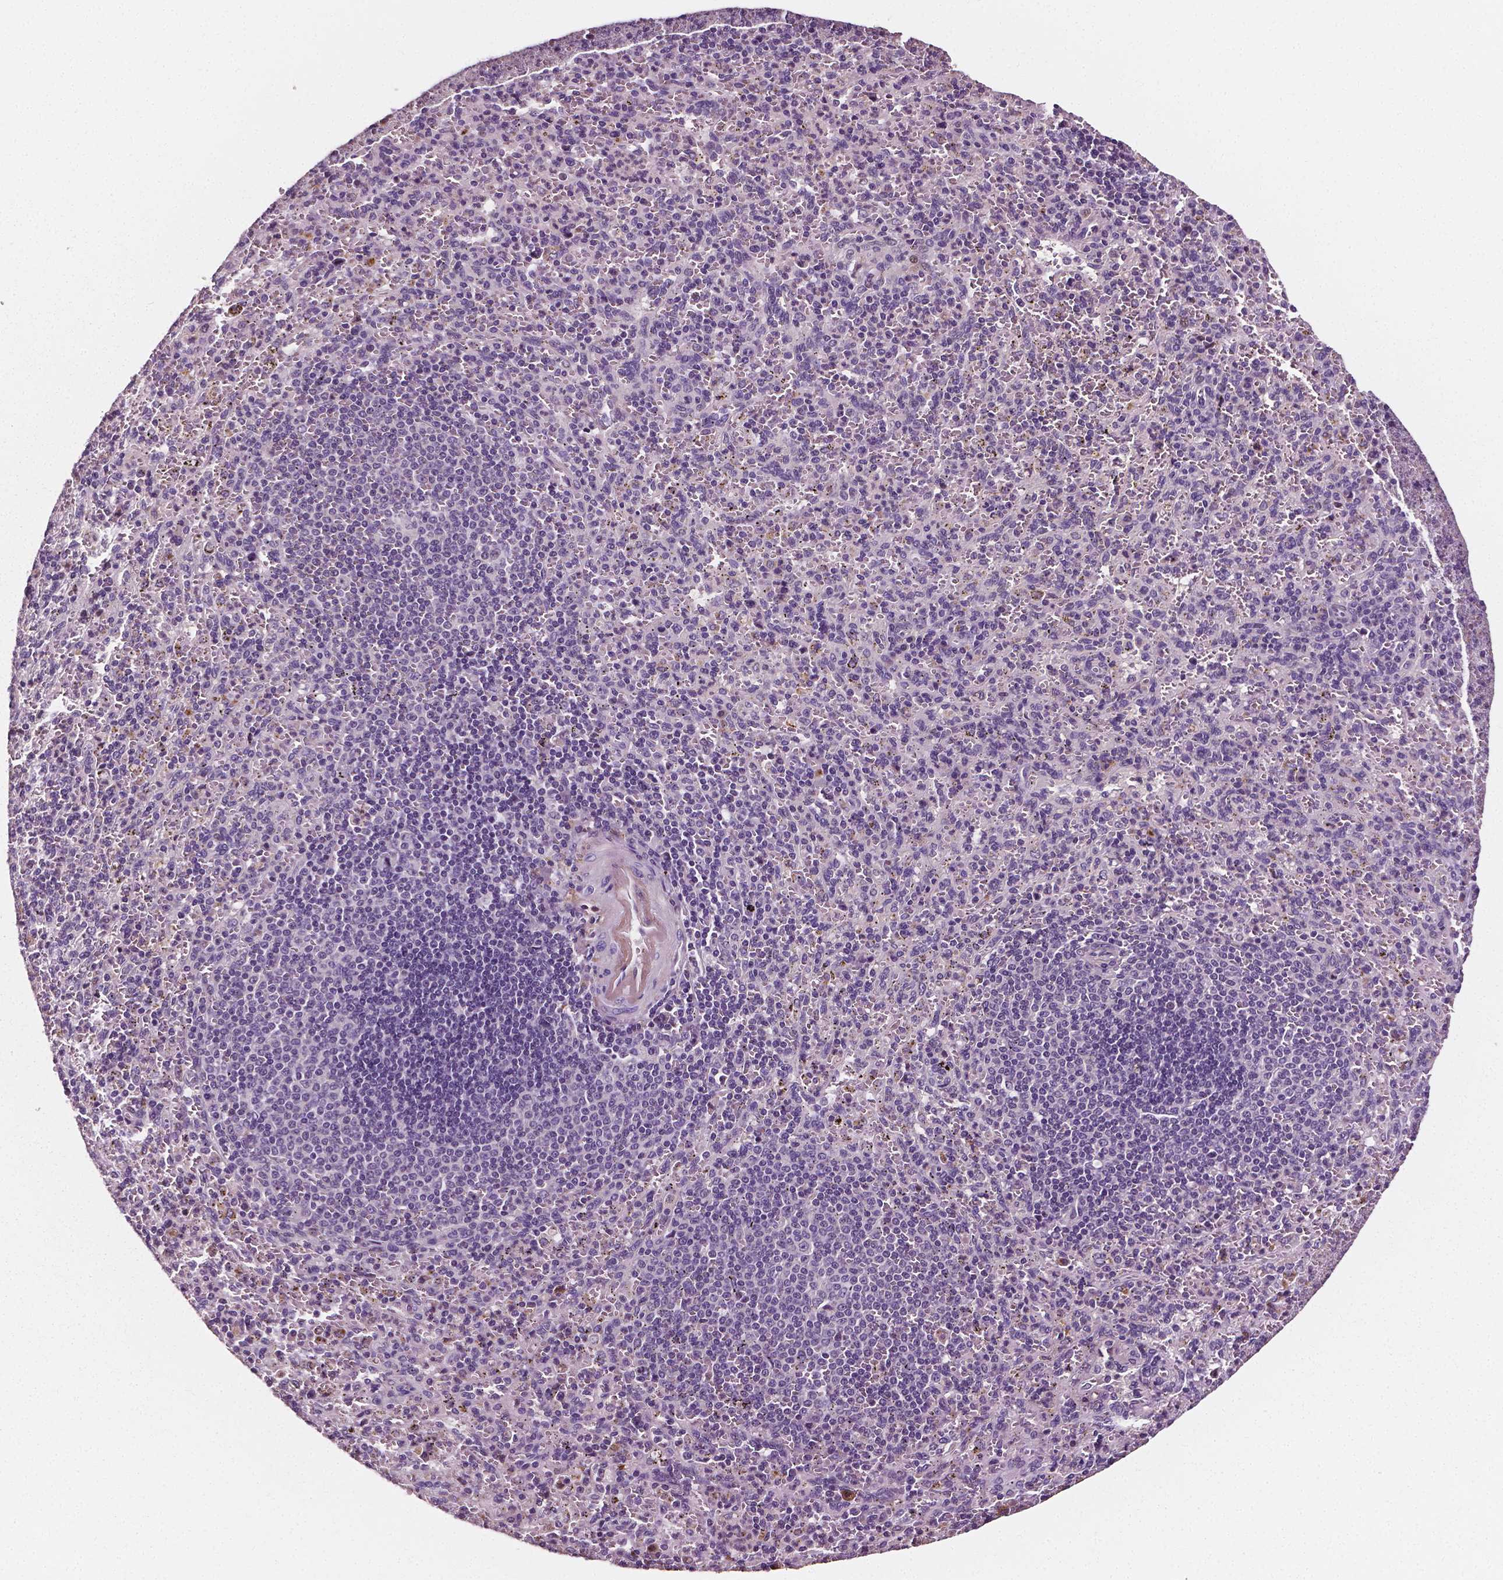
{"staining": {"intensity": "negative", "quantity": "none", "location": "none"}, "tissue": "spleen", "cell_type": "Cells in red pulp", "image_type": "normal", "snomed": [{"axis": "morphology", "description": "Normal tissue, NOS"}, {"axis": "topography", "description": "Spleen"}], "caption": "The IHC histopathology image has no significant expression in cells in red pulp of spleen. (Brightfield microscopy of DAB (3,3'-diaminobenzidine) IHC at high magnification).", "gene": "FBLN1", "patient": {"sex": "male", "age": 57}}